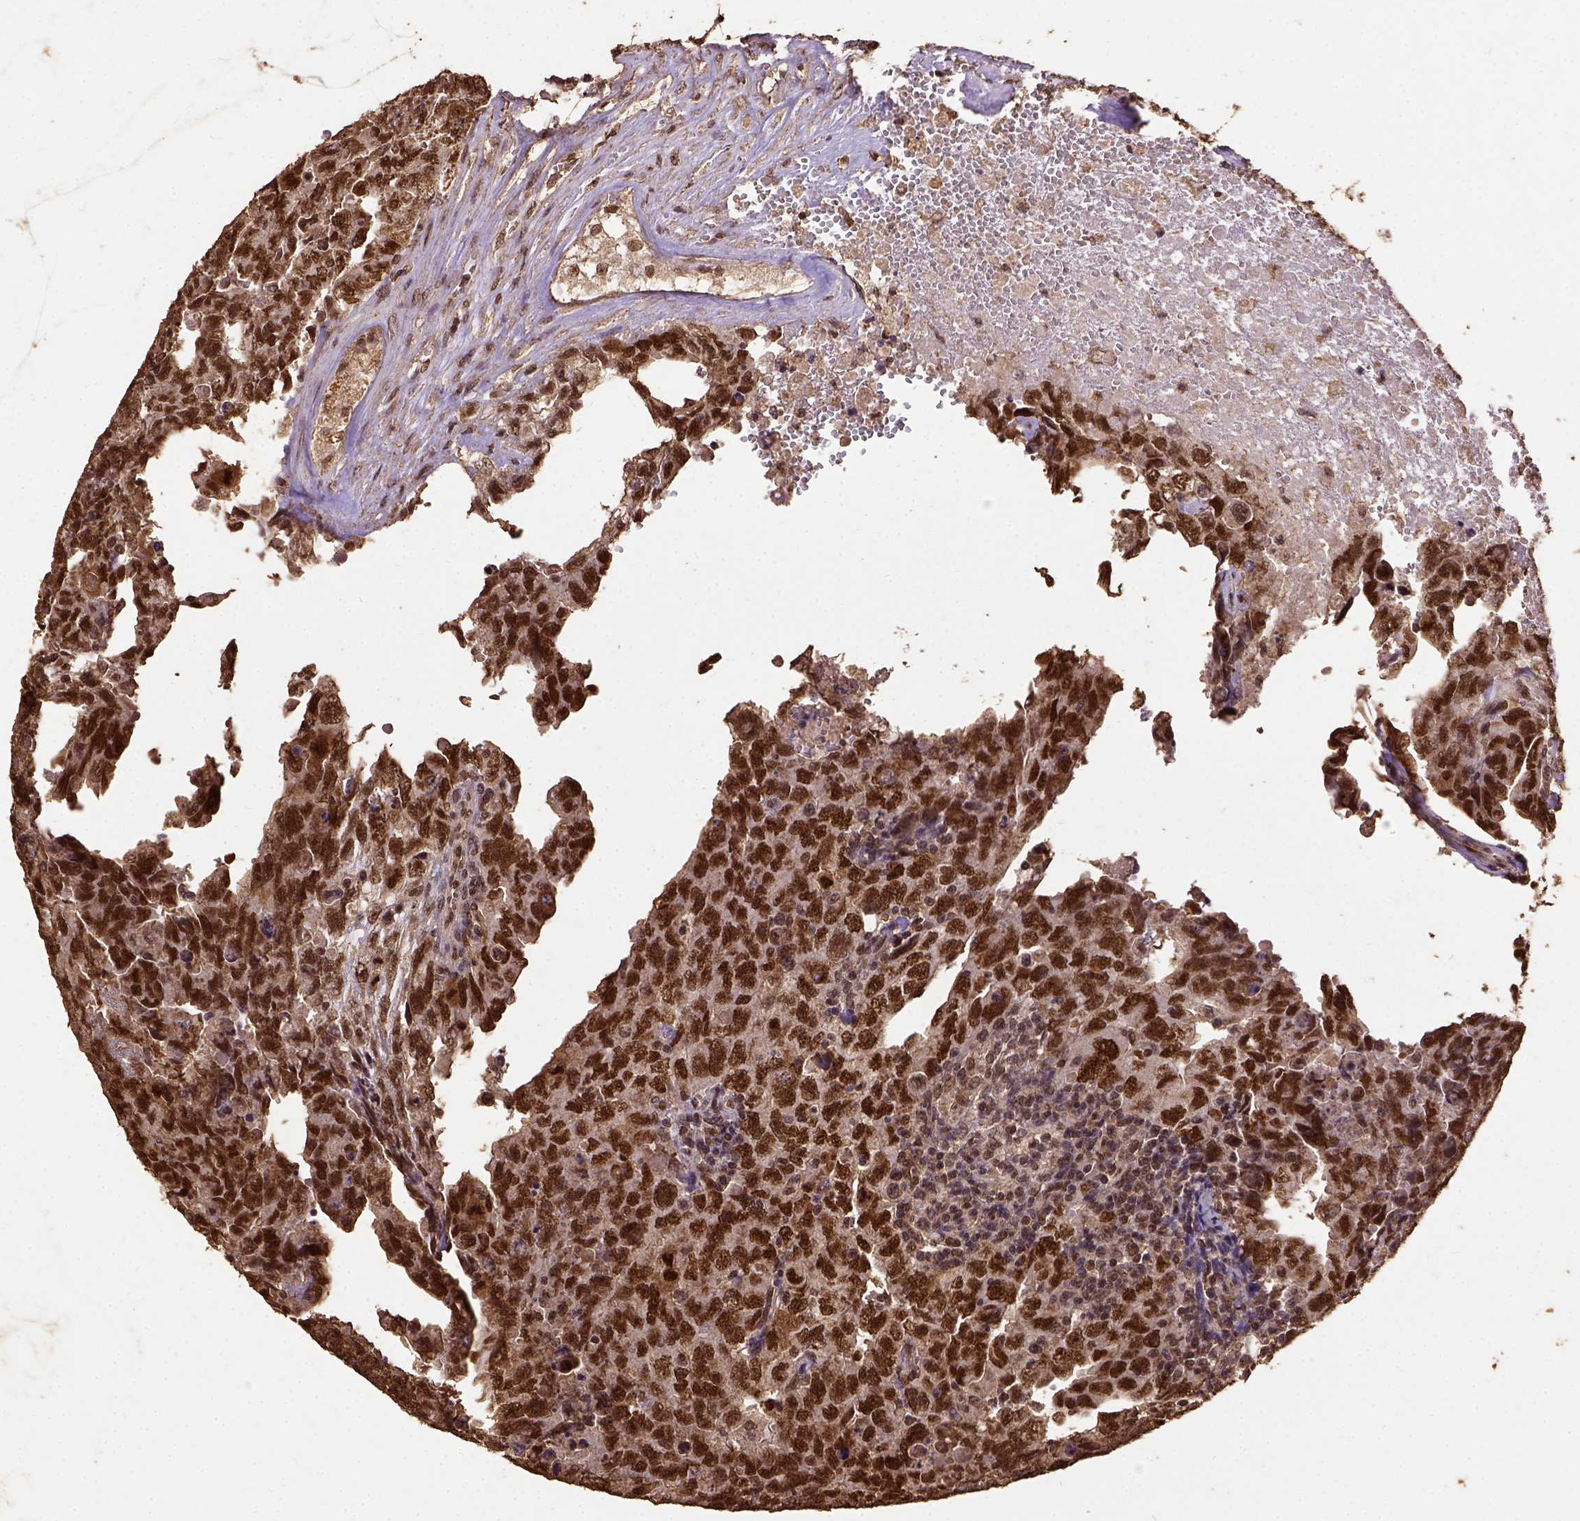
{"staining": {"intensity": "strong", "quantity": ">75%", "location": "nuclear"}, "tissue": "testis cancer", "cell_type": "Tumor cells", "image_type": "cancer", "snomed": [{"axis": "morphology", "description": "Carcinoma, Embryonal, NOS"}, {"axis": "topography", "description": "Testis"}], "caption": "IHC of human testis cancer shows high levels of strong nuclear staining in approximately >75% of tumor cells. (Stains: DAB (3,3'-diaminobenzidine) in brown, nuclei in blue, Microscopy: brightfield microscopy at high magnification).", "gene": "NACC1", "patient": {"sex": "male", "age": 24}}